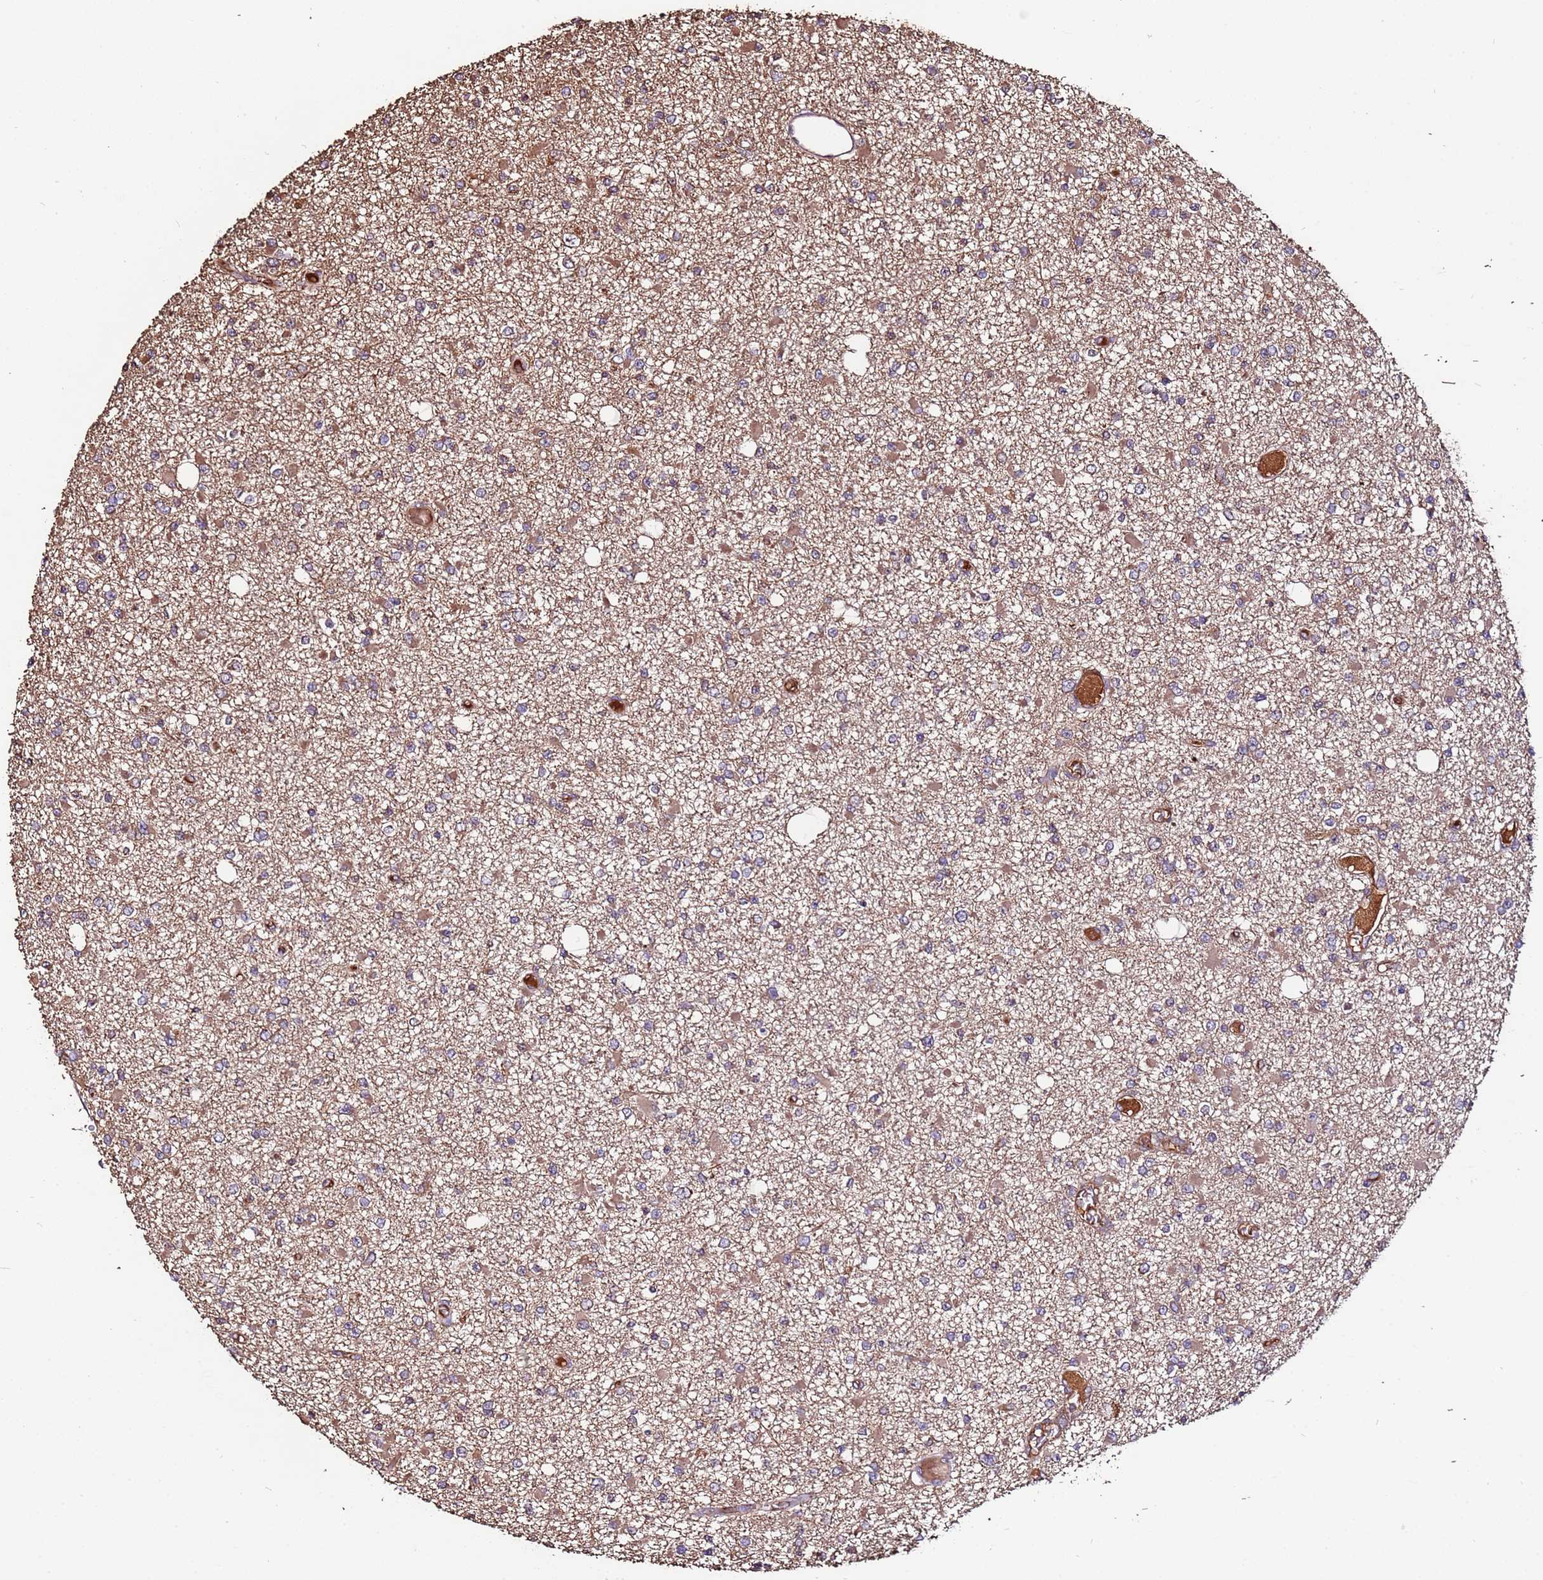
{"staining": {"intensity": "weak", "quantity": "25%-75%", "location": "cytoplasmic/membranous"}, "tissue": "glioma", "cell_type": "Tumor cells", "image_type": "cancer", "snomed": [{"axis": "morphology", "description": "Glioma, malignant, Low grade"}, {"axis": "topography", "description": "Brain"}], "caption": "Human glioma stained with a brown dye reveals weak cytoplasmic/membranous positive staining in approximately 25%-75% of tumor cells.", "gene": "RPS15A", "patient": {"sex": "female", "age": 22}}